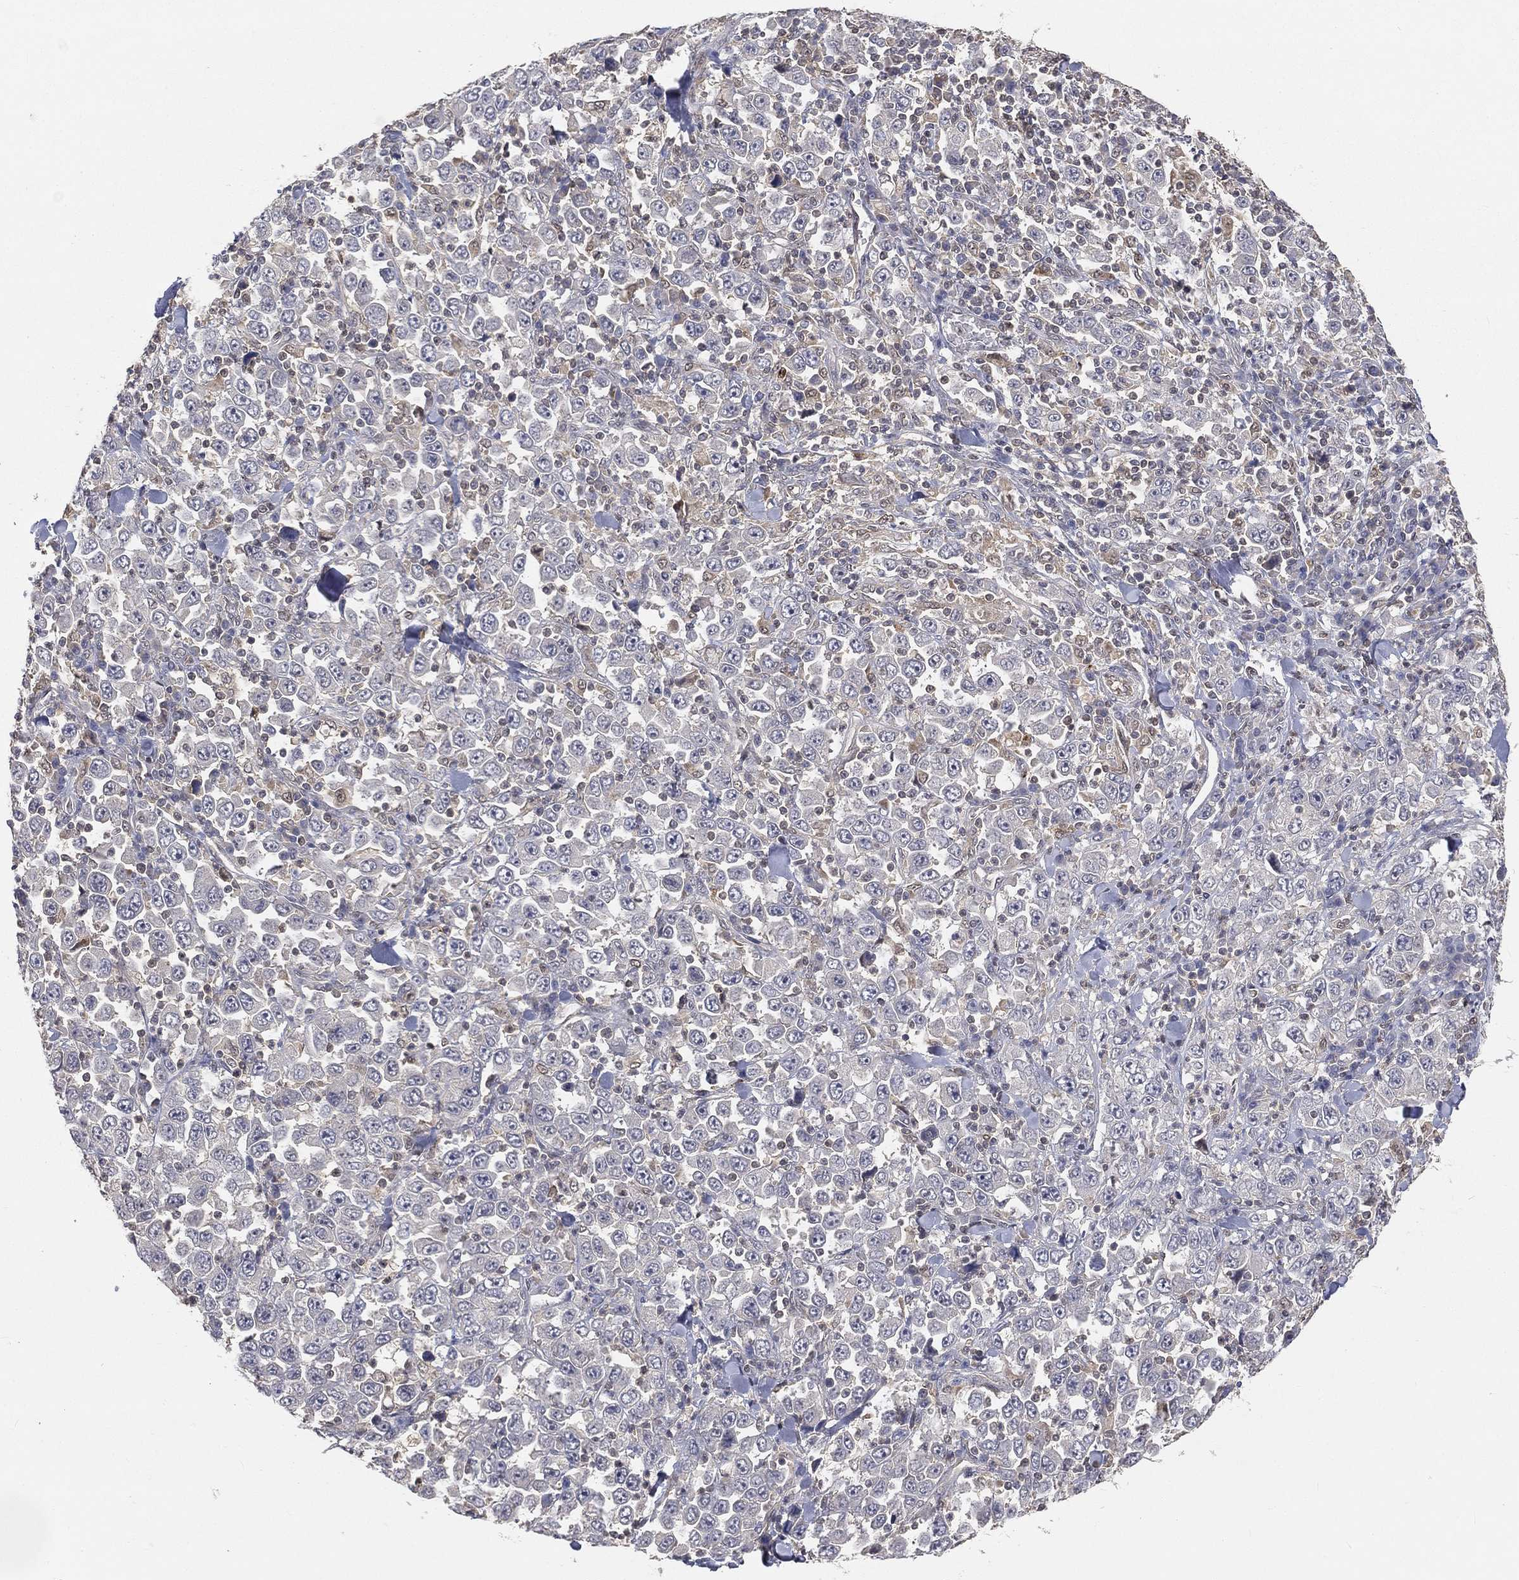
{"staining": {"intensity": "negative", "quantity": "none", "location": "none"}, "tissue": "stomach cancer", "cell_type": "Tumor cells", "image_type": "cancer", "snomed": [{"axis": "morphology", "description": "Normal tissue, NOS"}, {"axis": "morphology", "description": "Adenocarcinoma, NOS"}, {"axis": "topography", "description": "Stomach, upper"}, {"axis": "topography", "description": "Stomach"}], "caption": "Immunohistochemistry (IHC) photomicrograph of adenocarcinoma (stomach) stained for a protein (brown), which shows no expression in tumor cells.", "gene": "MAPK1", "patient": {"sex": "male", "age": 59}}